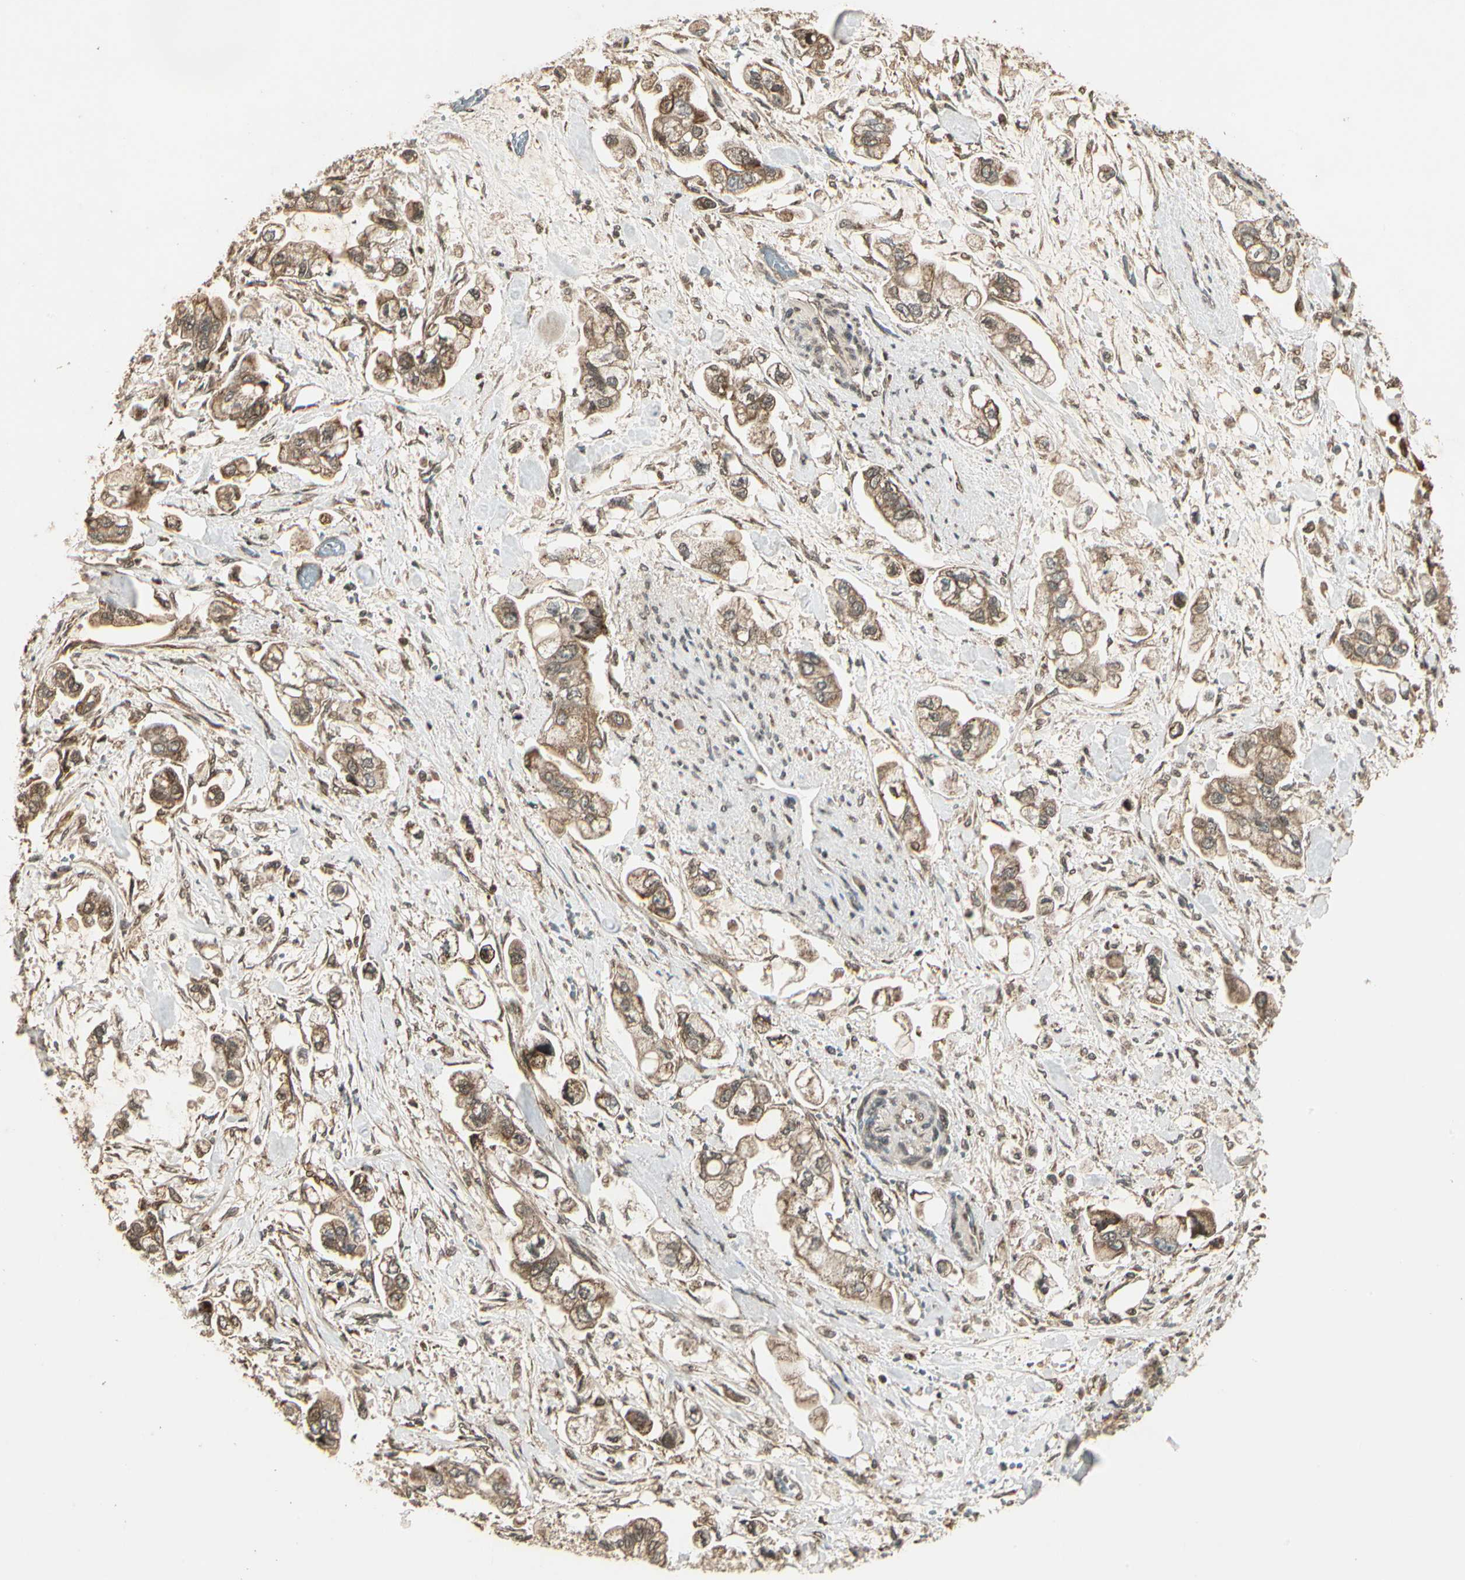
{"staining": {"intensity": "moderate", "quantity": ">75%", "location": "cytoplasmic/membranous"}, "tissue": "stomach cancer", "cell_type": "Tumor cells", "image_type": "cancer", "snomed": [{"axis": "morphology", "description": "Adenocarcinoma, NOS"}, {"axis": "topography", "description": "Stomach"}], "caption": "Human adenocarcinoma (stomach) stained with a protein marker reveals moderate staining in tumor cells.", "gene": "GLUL", "patient": {"sex": "male", "age": 62}}